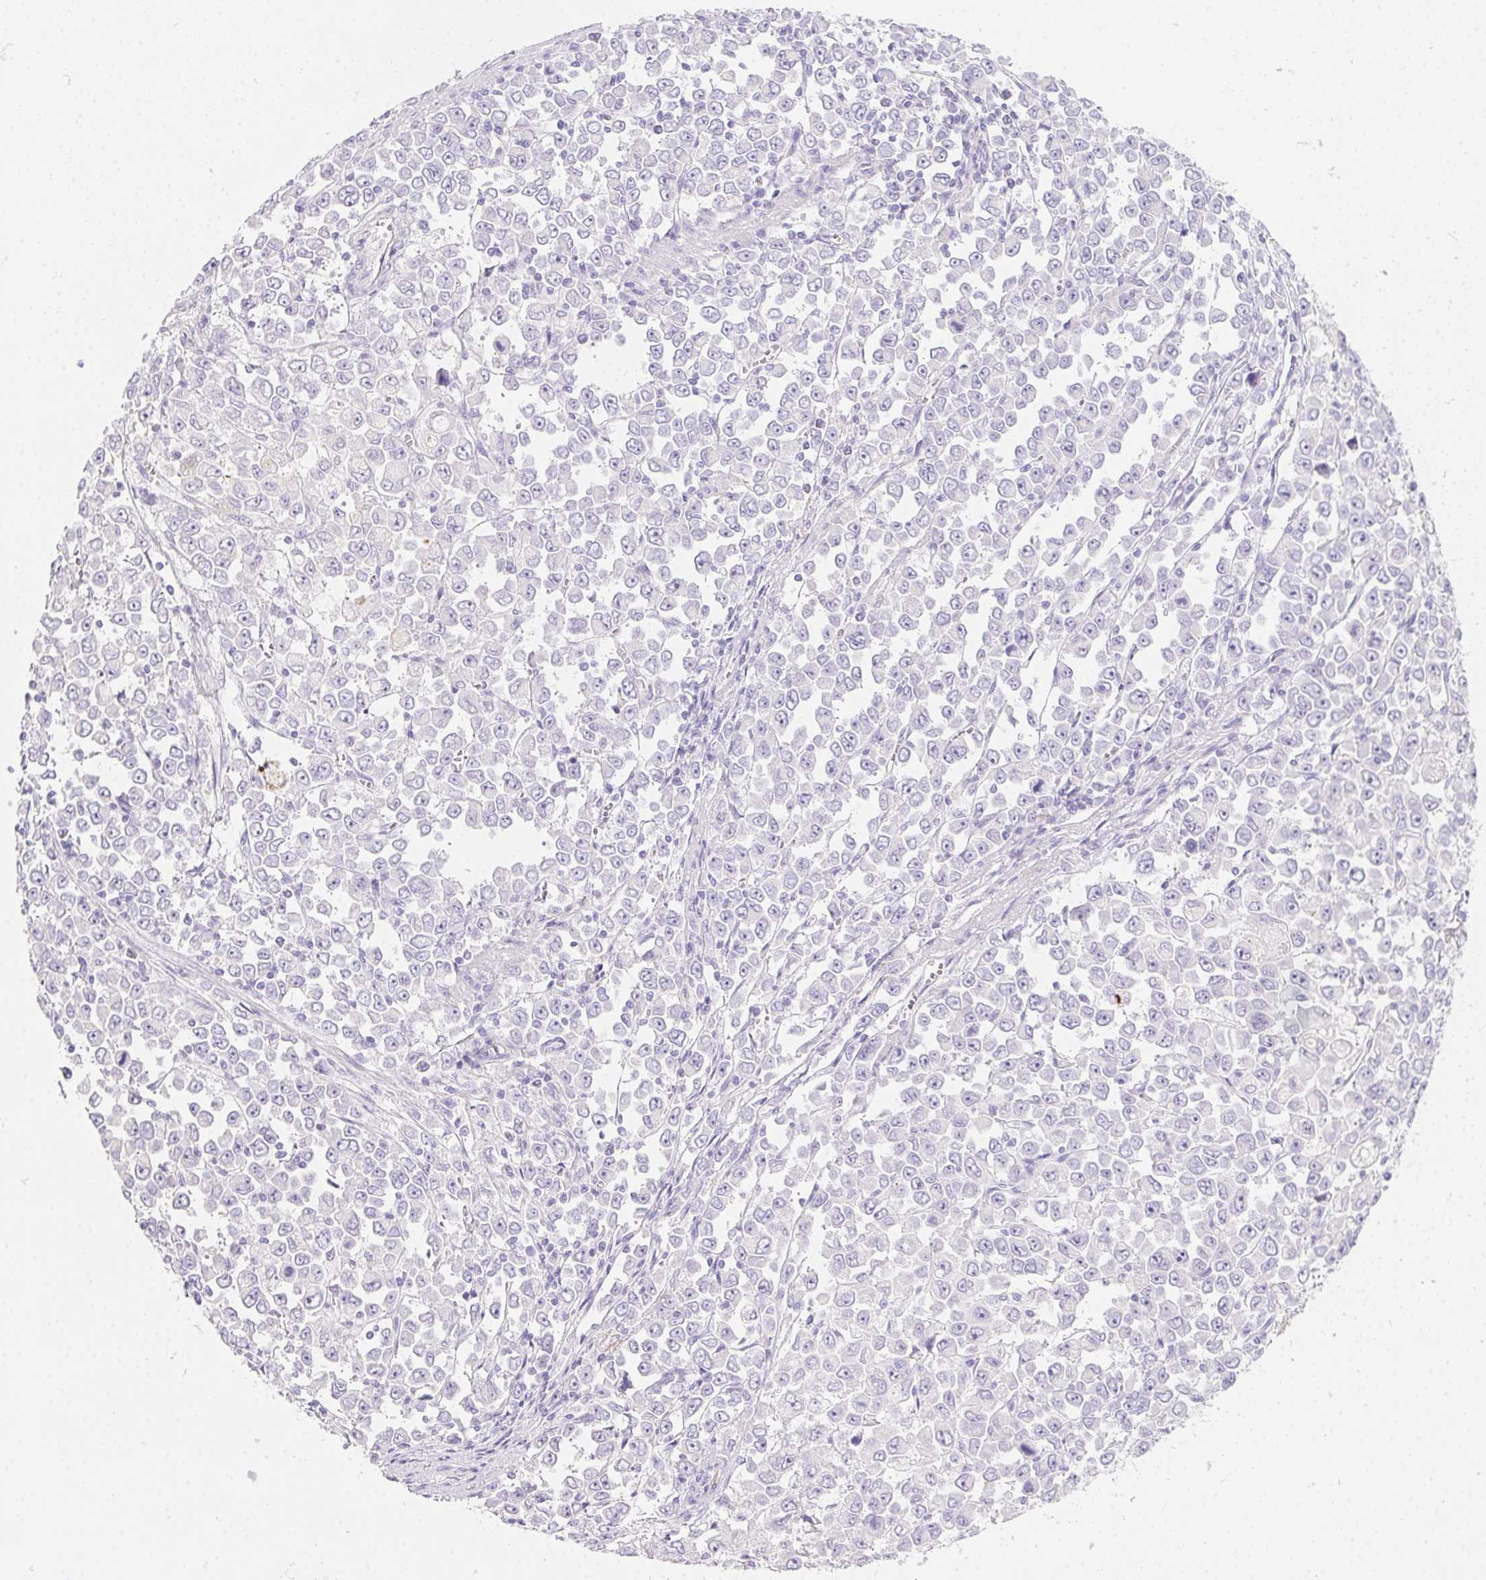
{"staining": {"intensity": "negative", "quantity": "none", "location": "none"}, "tissue": "stomach cancer", "cell_type": "Tumor cells", "image_type": "cancer", "snomed": [{"axis": "morphology", "description": "Adenocarcinoma, NOS"}, {"axis": "topography", "description": "Stomach, upper"}], "caption": "Immunohistochemistry histopathology image of neoplastic tissue: adenocarcinoma (stomach) stained with DAB (3,3'-diaminobenzidine) demonstrates no significant protein positivity in tumor cells.", "gene": "MYL4", "patient": {"sex": "male", "age": 70}}